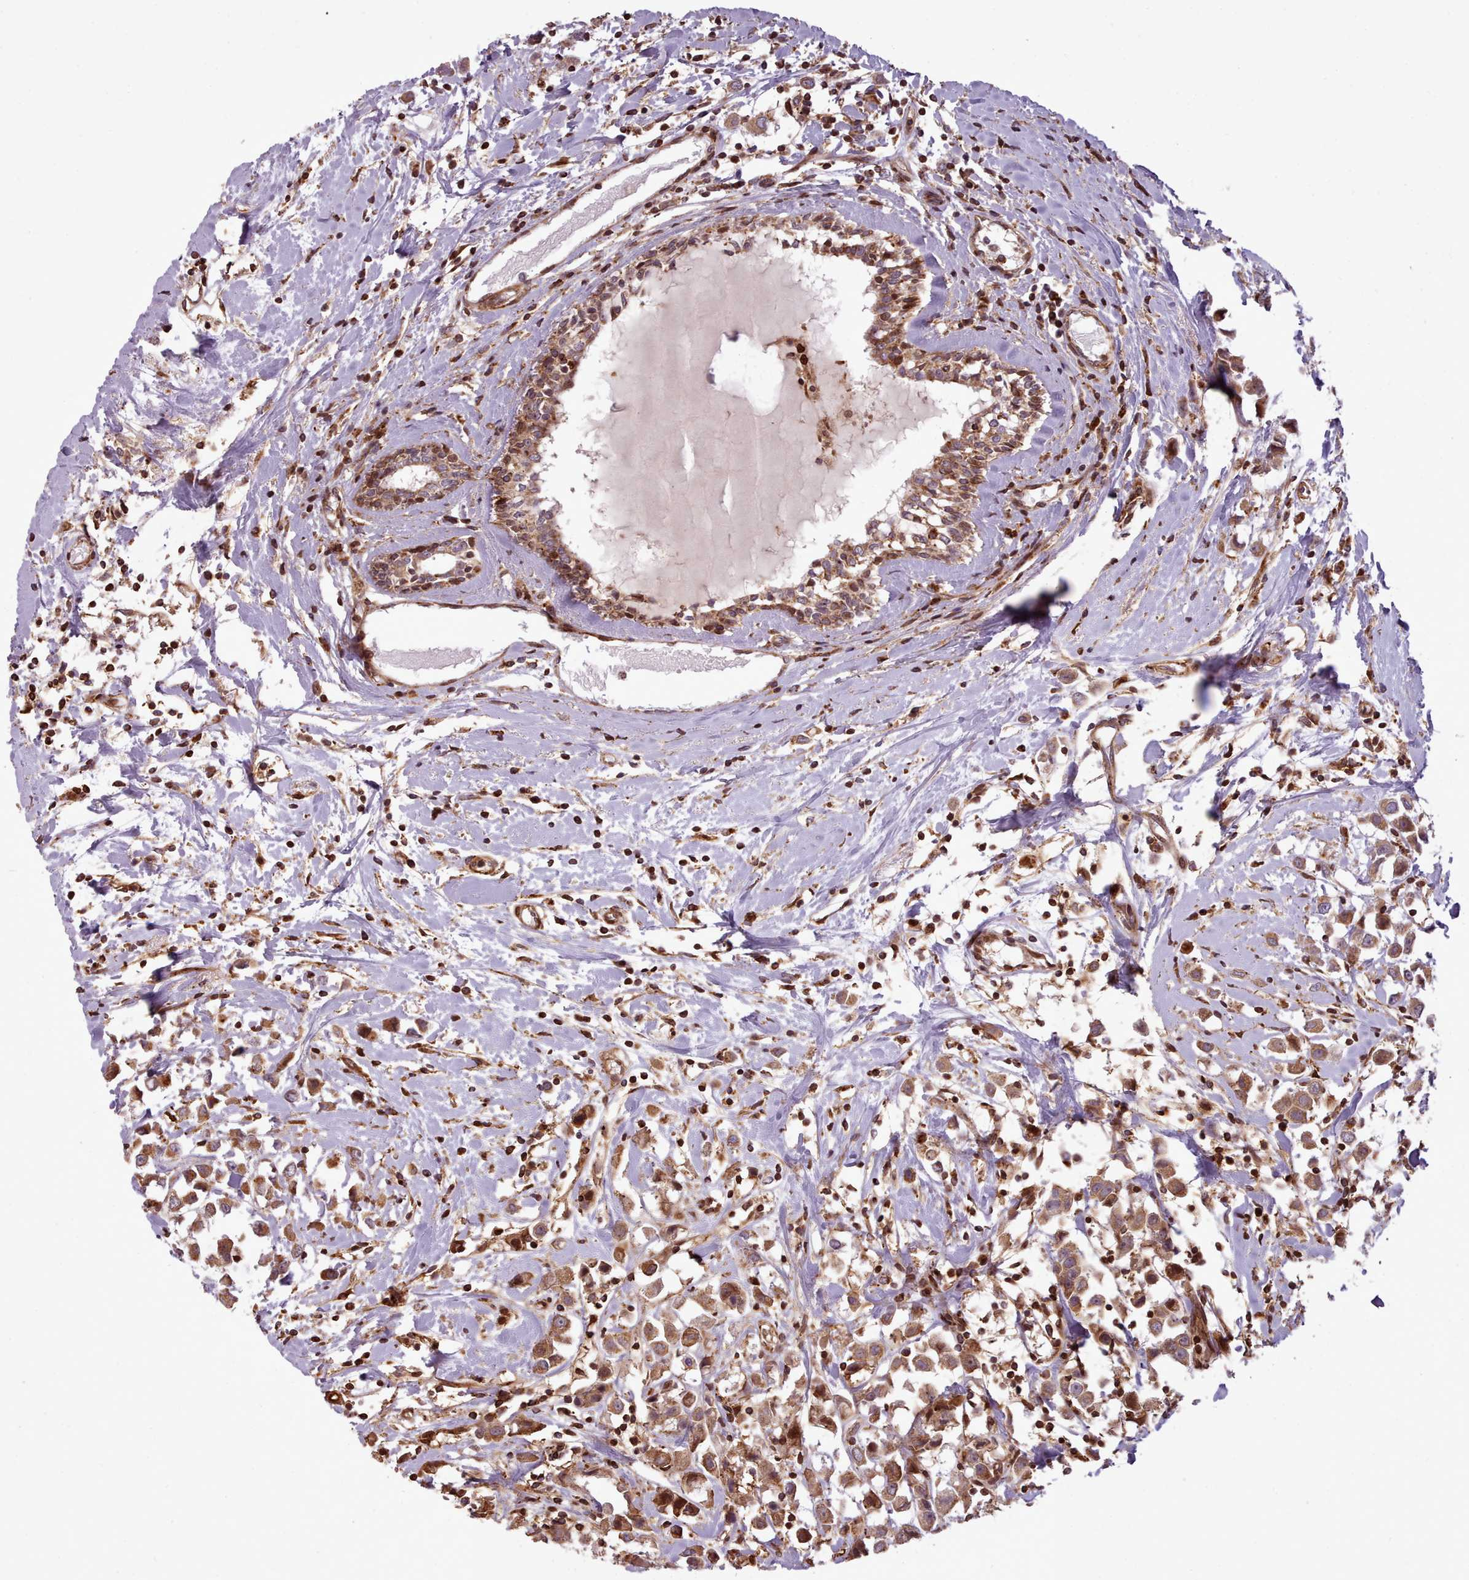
{"staining": {"intensity": "moderate", "quantity": ">75%", "location": "cytoplasmic/membranous"}, "tissue": "breast cancer", "cell_type": "Tumor cells", "image_type": "cancer", "snomed": [{"axis": "morphology", "description": "Duct carcinoma"}, {"axis": "topography", "description": "Breast"}], "caption": "Breast cancer stained with DAB IHC shows medium levels of moderate cytoplasmic/membranous expression in about >75% of tumor cells. Using DAB (brown) and hematoxylin (blue) stains, captured at high magnification using brightfield microscopy.", "gene": "NLRP7", "patient": {"sex": "female", "age": 61}}